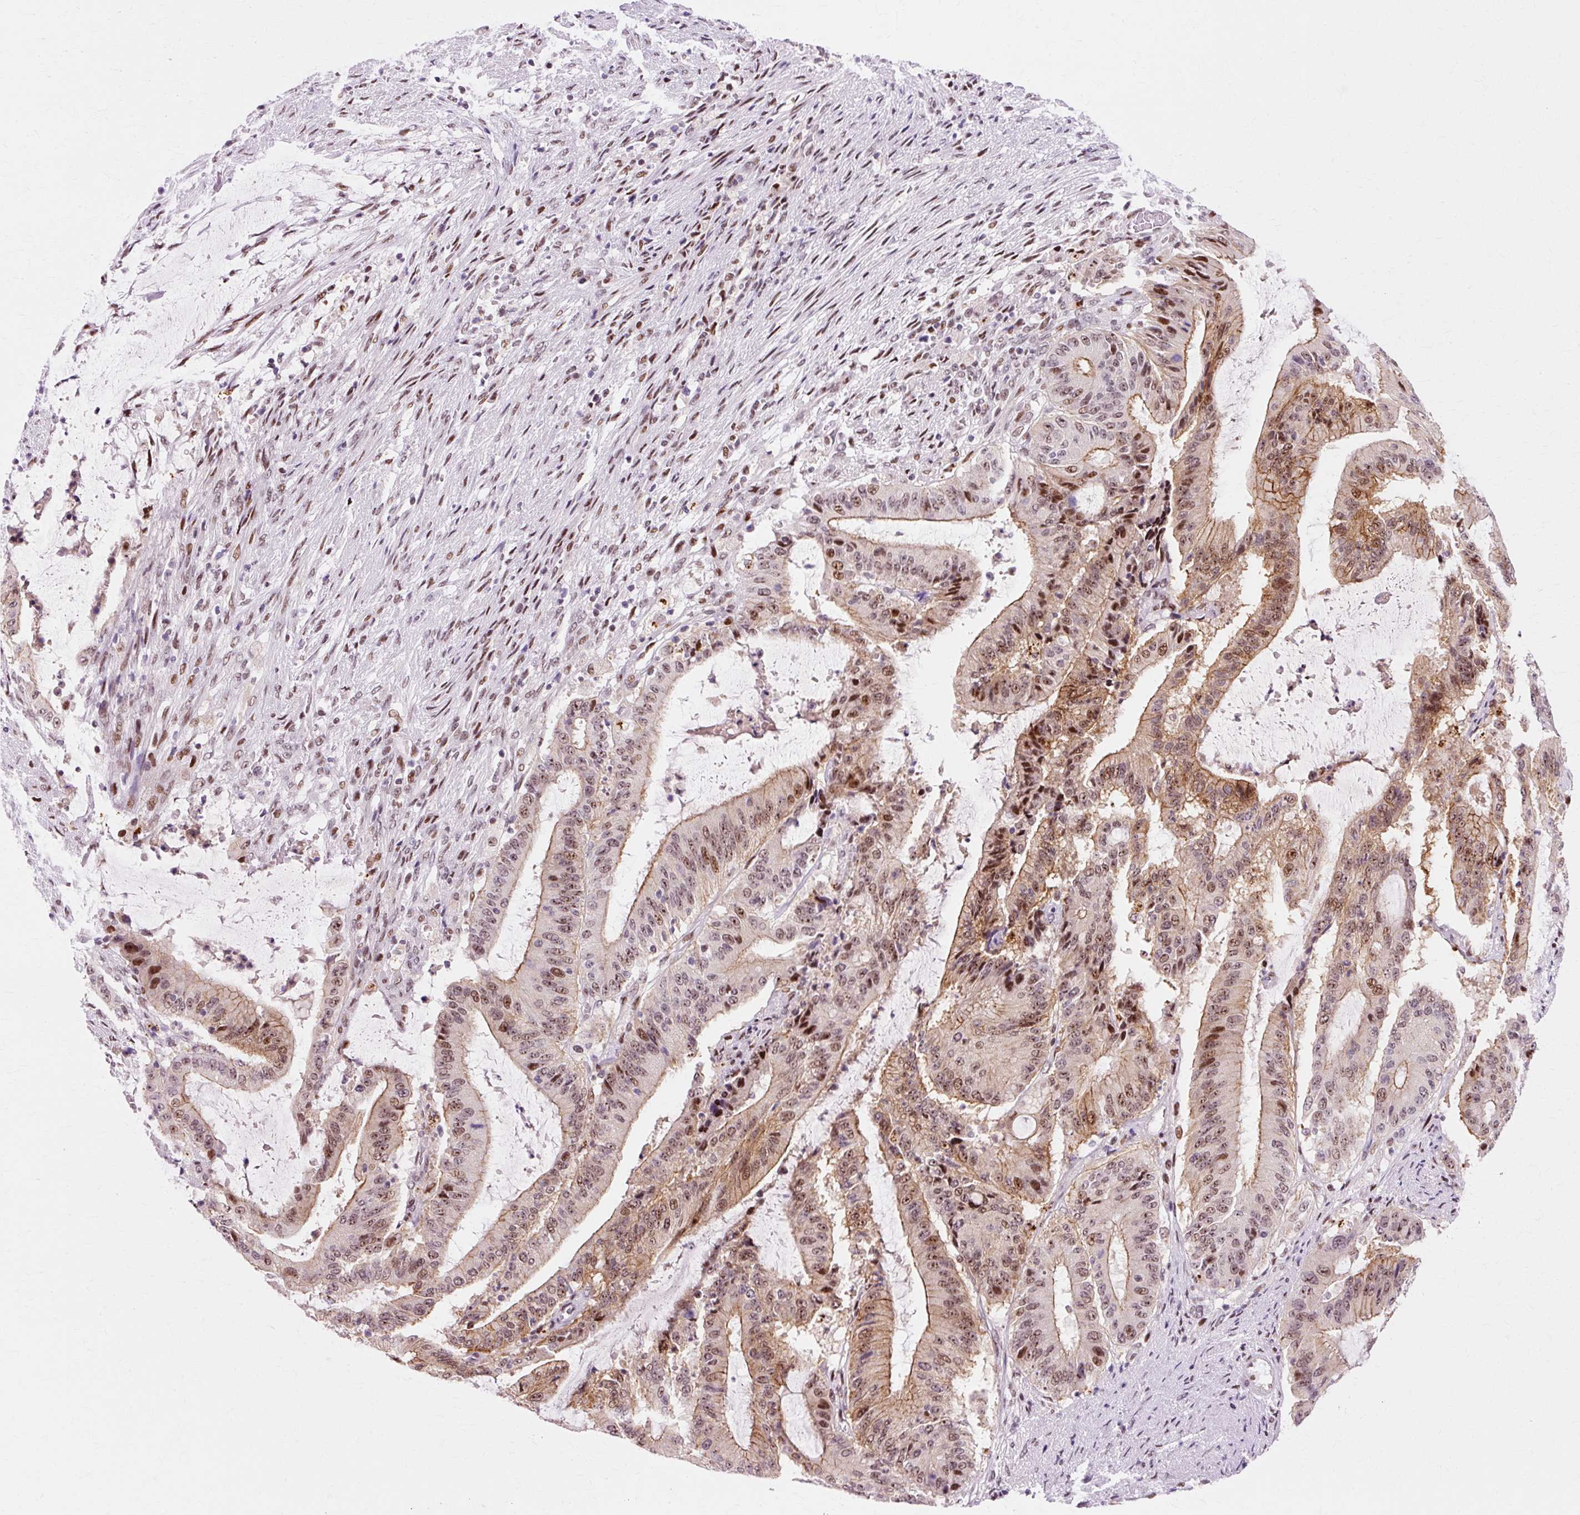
{"staining": {"intensity": "moderate", "quantity": ">75%", "location": "cytoplasmic/membranous,nuclear"}, "tissue": "liver cancer", "cell_type": "Tumor cells", "image_type": "cancer", "snomed": [{"axis": "morphology", "description": "Normal tissue, NOS"}, {"axis": "morphology", "description": "Cholangiocarcinoma"}, {"axis": "topography", "description": "Liver"}, {"axis": "topography", "description": "Peripheral nerve tissue"}], "caption": "IHC (DAB) staining of human liver cholangiocarcinoma exhibits moderate cytoplasmic/membranous and nuclear protein expression in about >75% of tumor cells. Using DAB (3,3'-diaminobenzidine) (brown) and hematoxylin (blue) stains, captured at high magnification using brightfield microscopy.", "gene": "MACROD2", "patient": {"sex": "female", "age": 73}}